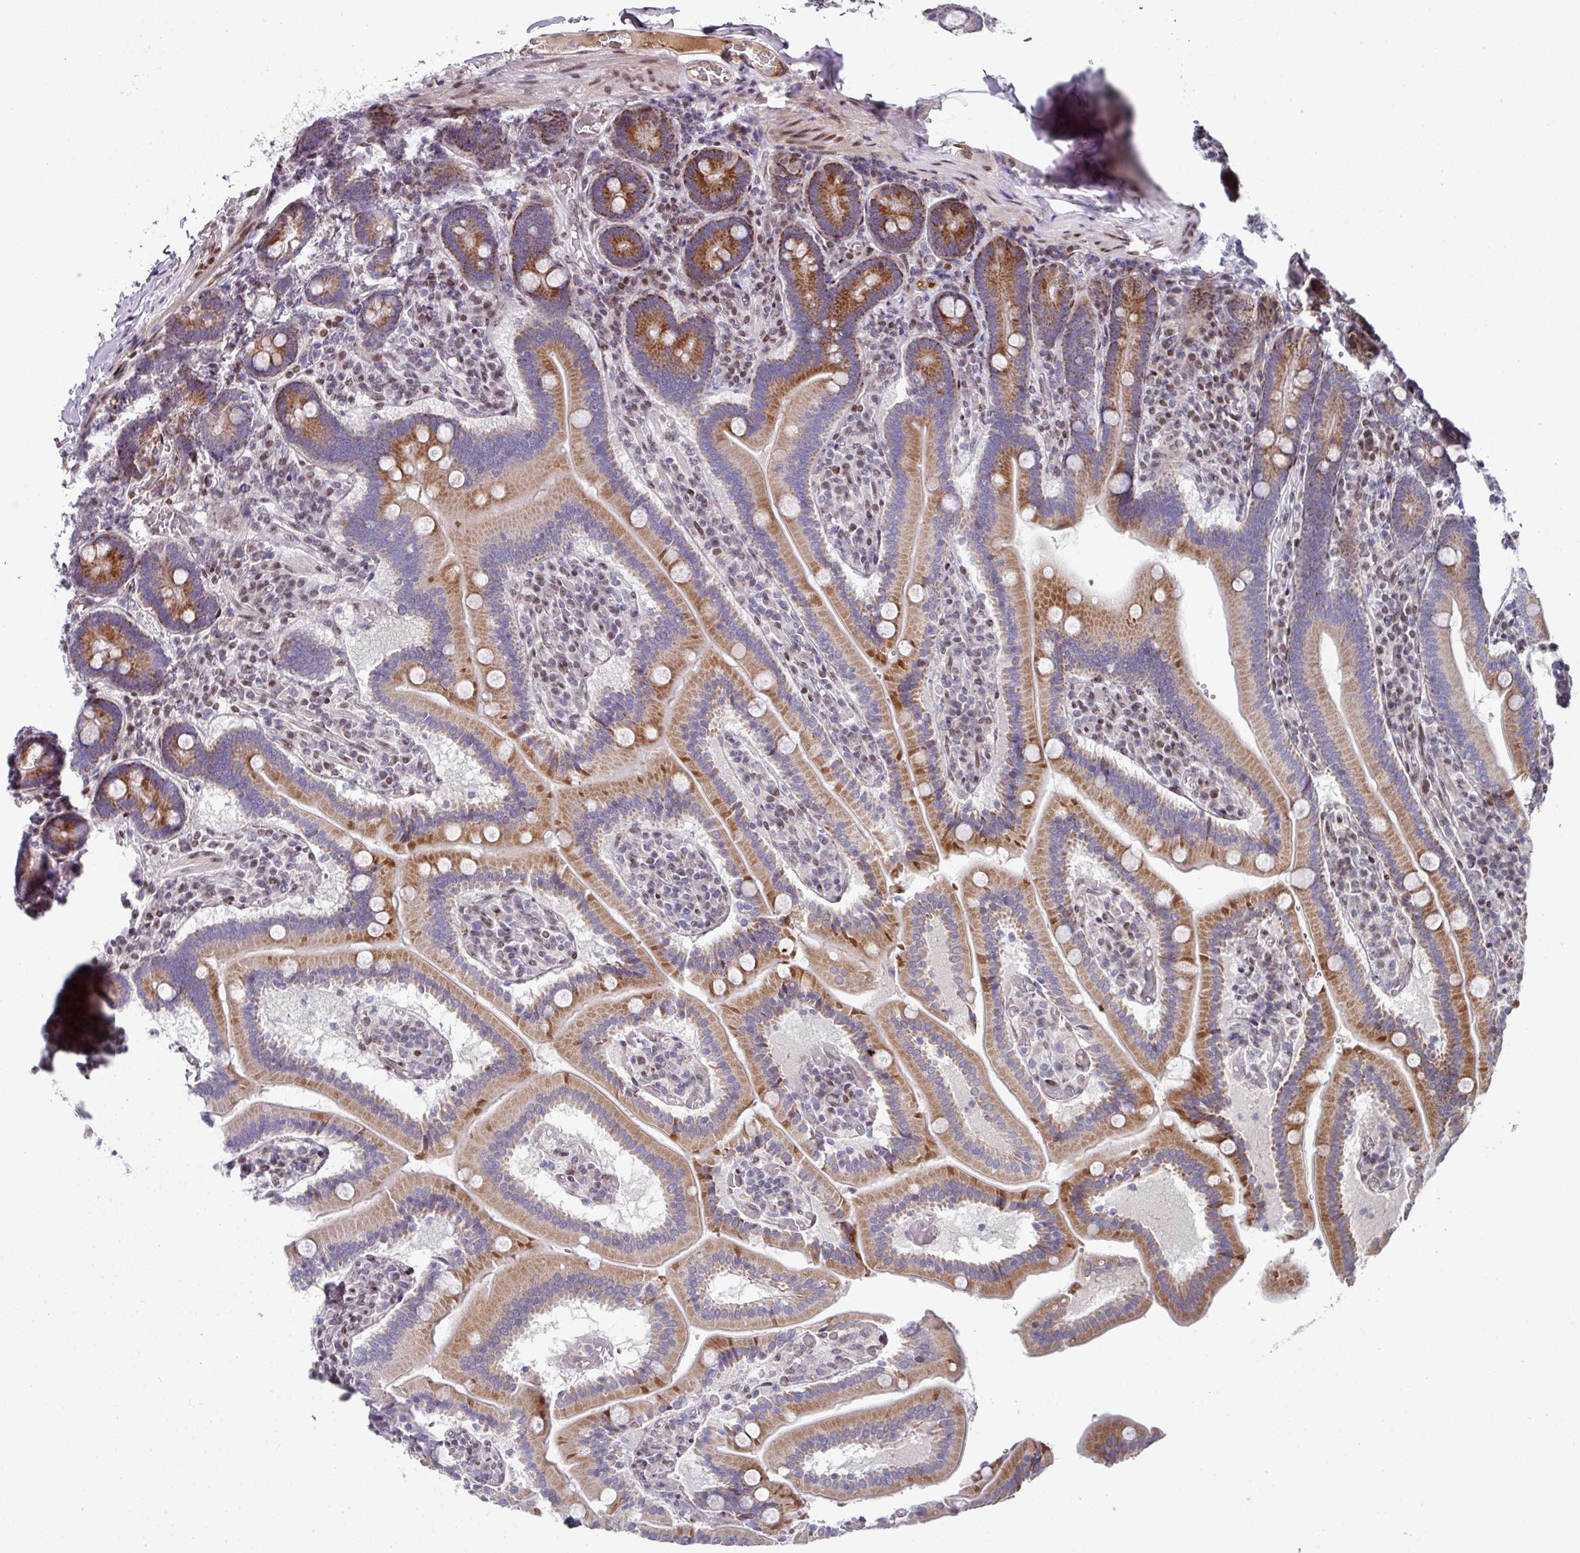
{"staining": {"intensity": "moderate", "quantity": ">75%", "location": "cytoplasmic/membranous"}, "tissue": "duodenum", "cell_type": "Glandular cells", "image_type": "normal", "snomed": [{"axis": "morphology", "description": "Normal tissue, NOS"}, {"axis": "topography", "description": "Duodenum"}], "caption": "A brown stain shows moderate cytoplasmic/membranous expression of a protein in glandular cells of benign human duodenum. Nuclei are stained in blue.", "gene": "CBX7", "patient": {"sex": "female", "age": 62}}